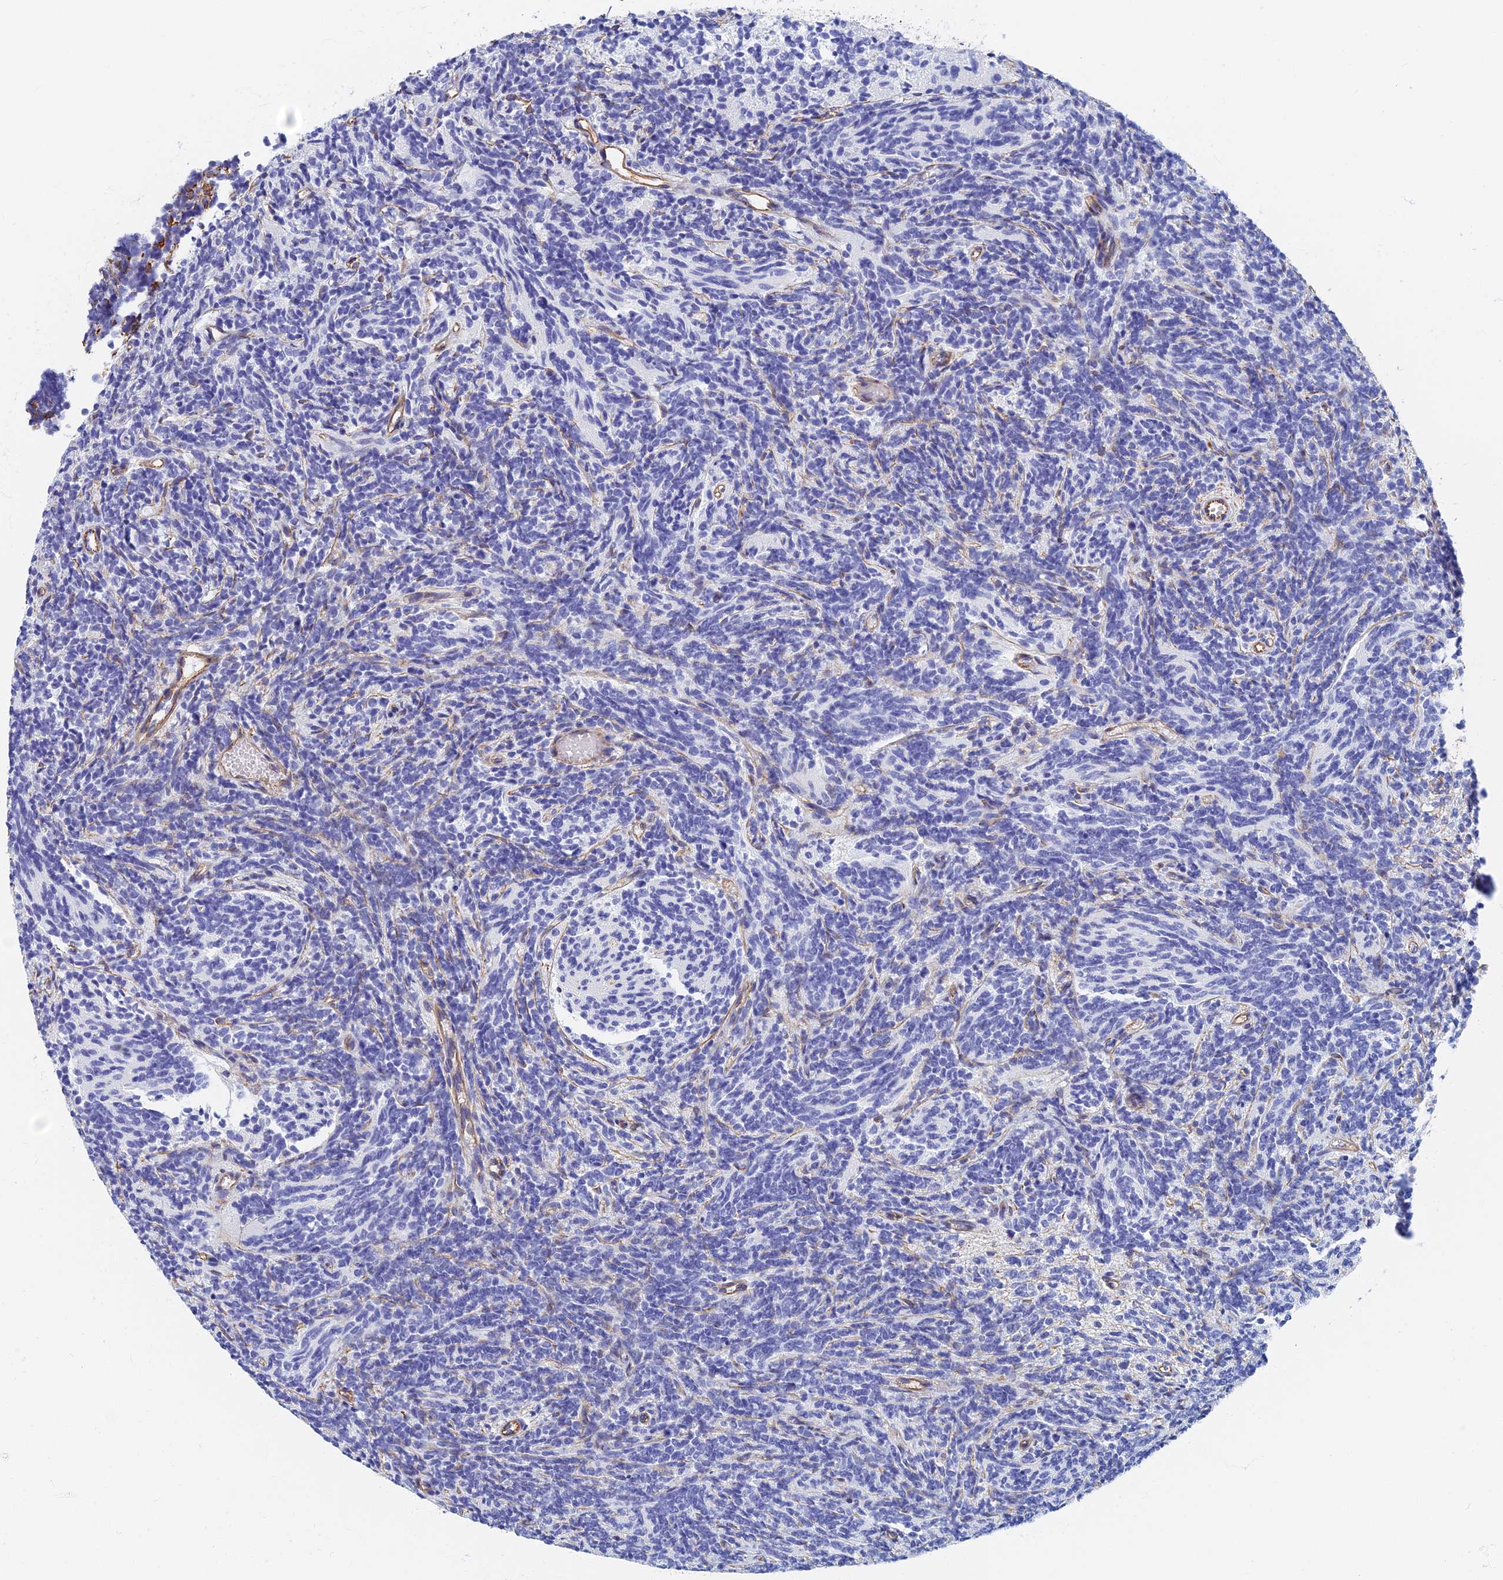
{"staining": {"intensity": "negative", "quantity": "none", "location": "none"}, "tissue": "glioma", "cell_type": "Tumor cells", "image_type": "cancer", "snomed": [{"axis": "morphology", "description": "Glioma, malignant, Low grade"}, {"axis": "topography", "description": "Brain"}], "caption": "DAB (3,3'-diaminobenzidine) immunohistochemical staining of glioma demonstrates no significant positivity in tumor cells.", "gene": "RMC1", "patient": {"sex": "female", "age": 1}}